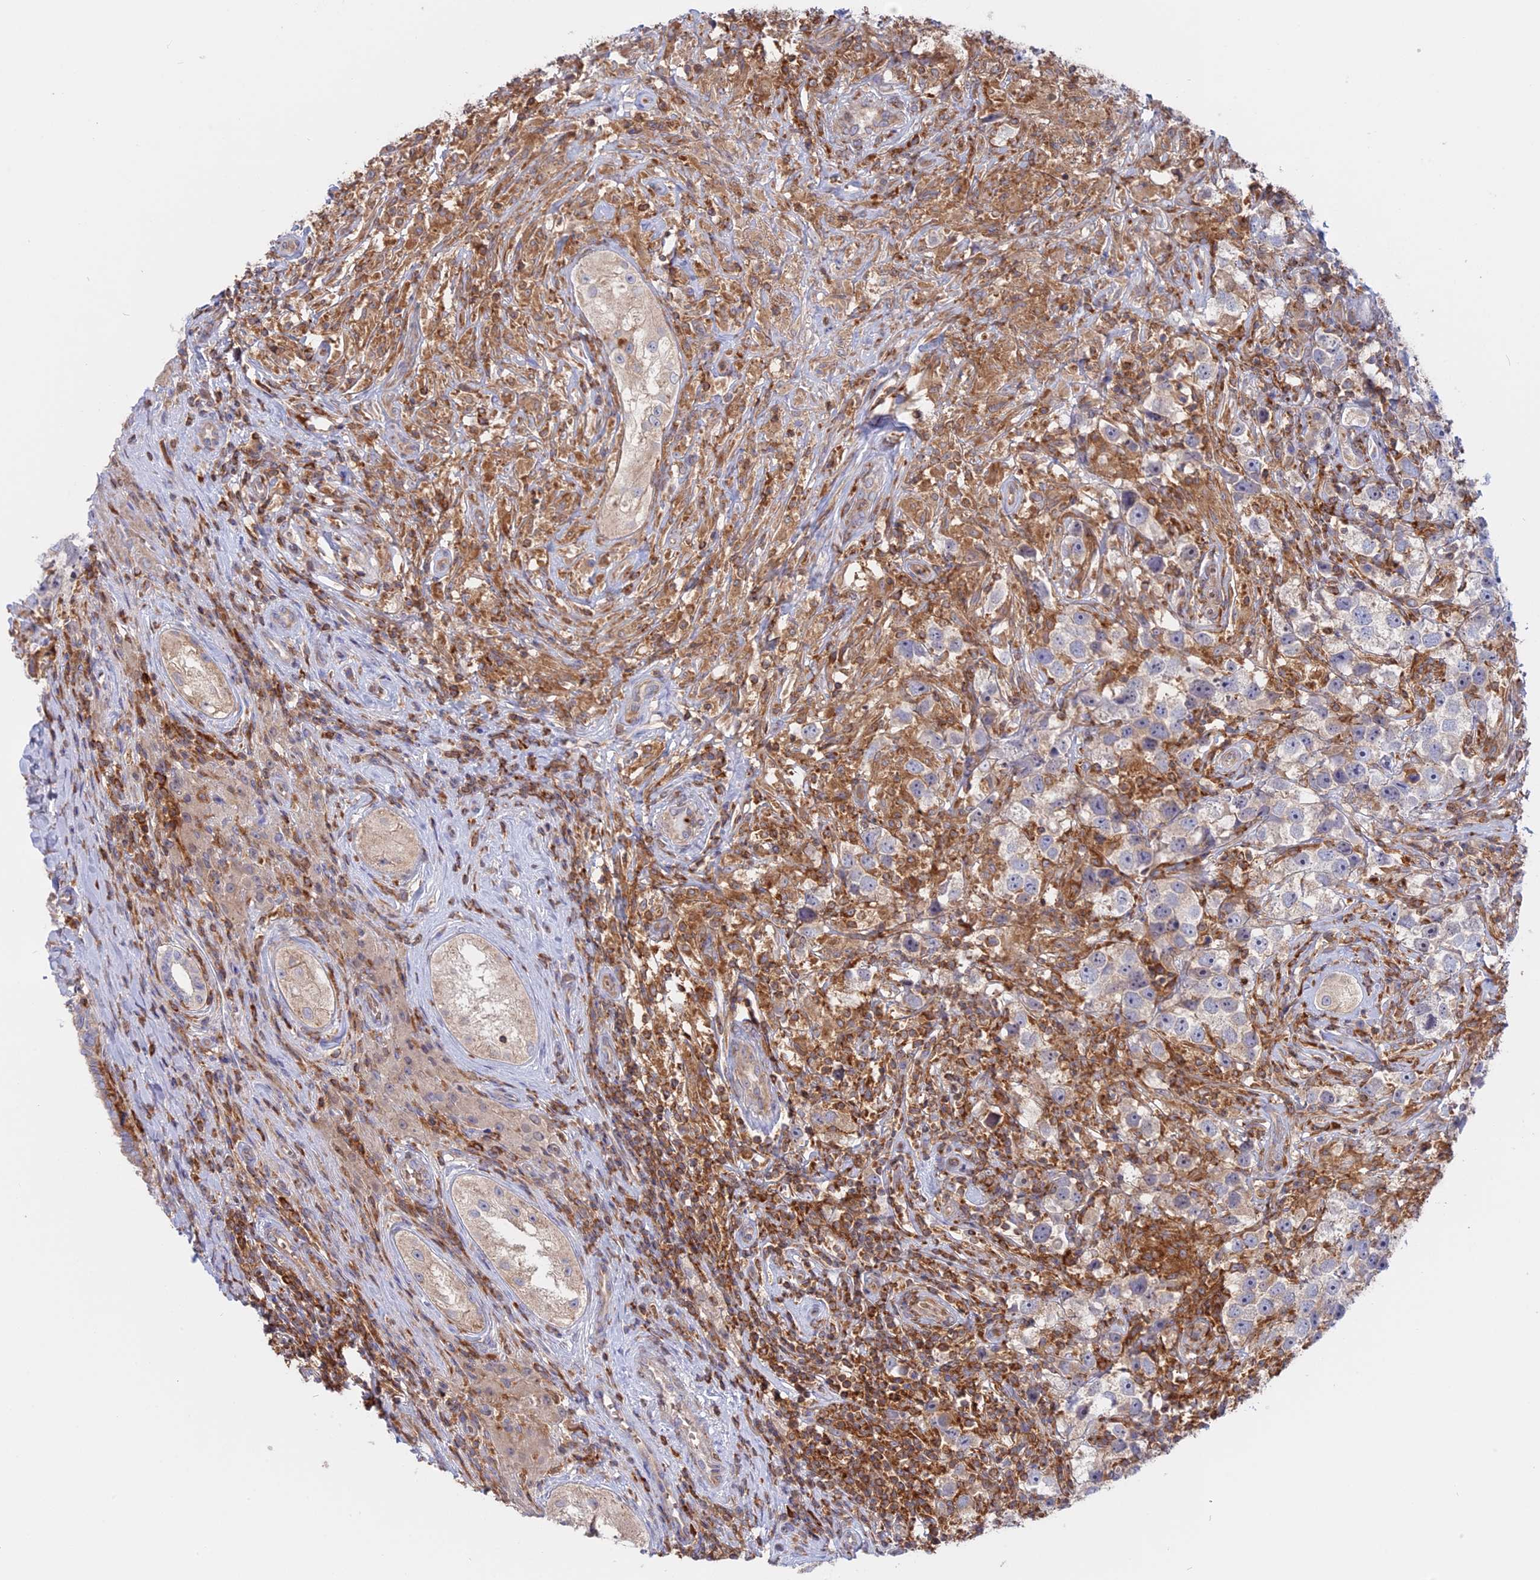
{"staining": {"intensity": "negative", "quantity": "none", "location": "none"}, "tissue": "testis cancer", "cell_type": "Tumor cells", "image_type": "cancer", "snomed": [{"axis": "morphology", "description": "Seminoma, NOS"}, {"axis": "topography", "description": "Testis"}], "caption": "Tumor cells show no significant protein positivity in seminoma (testis).", "gene": "GMIP", "patient": {"sex": "male", "age": 49}}